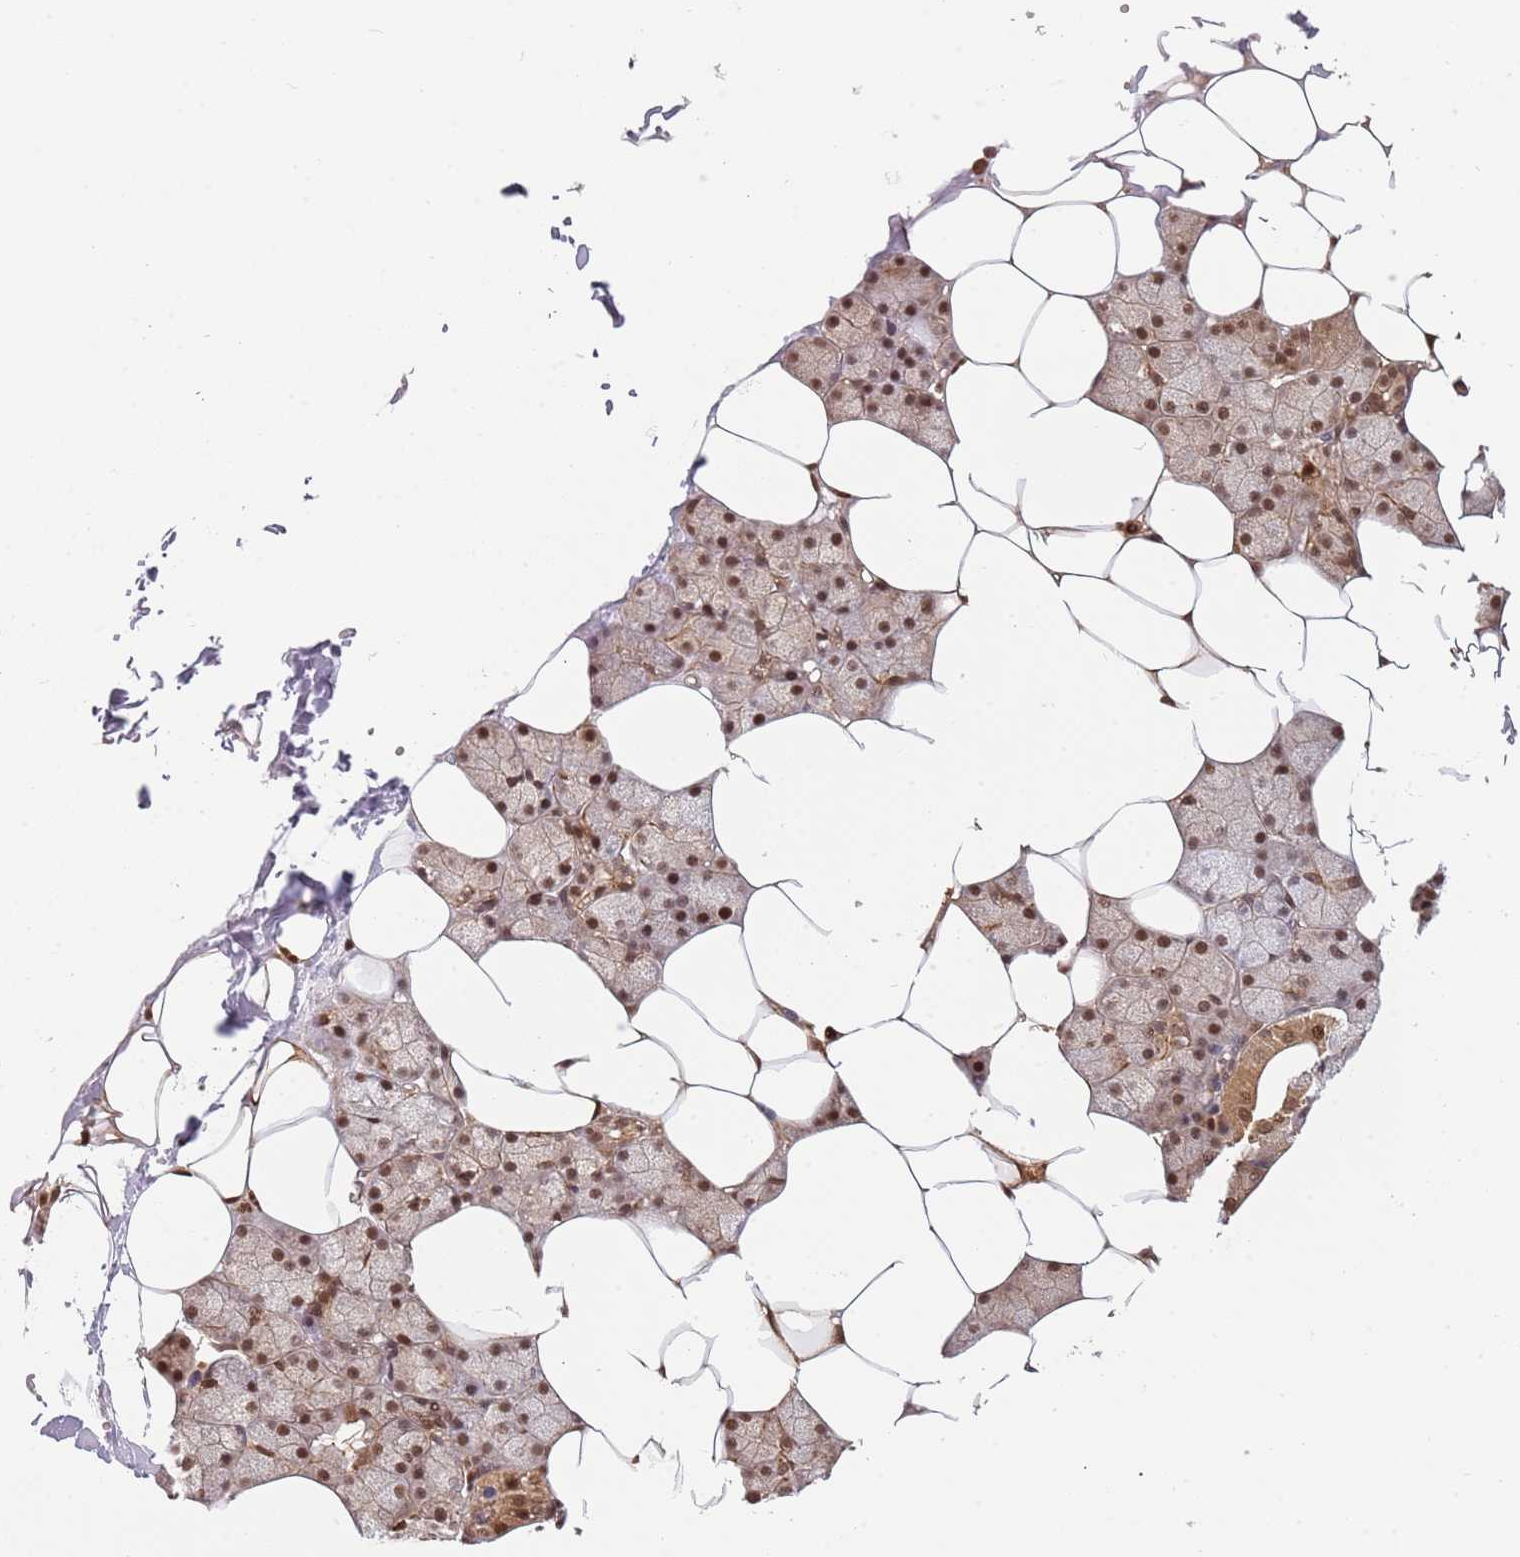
{"staining": {"intensity": "moderate", "quantity": ">75%", "location": "cytoplasmic/membranous,nuclear"}, "tissue": "salivary gland", "cell_type": "Glandular cells", "image_type": "normal", "snomed": [{"axis": "morphology", "description": "Normal tissue, NOS"}, {"axis": "topography", "description": "Salivary gland"}], "caption": "A medium amount of moderate cytoplasmic/membranous,nuclear staining is appreciated in approximately >75% of glandular cells in unremarkable salivary gland.", "gene": "PLSCR5", "patient": {"sex": "male", "age": 62}}